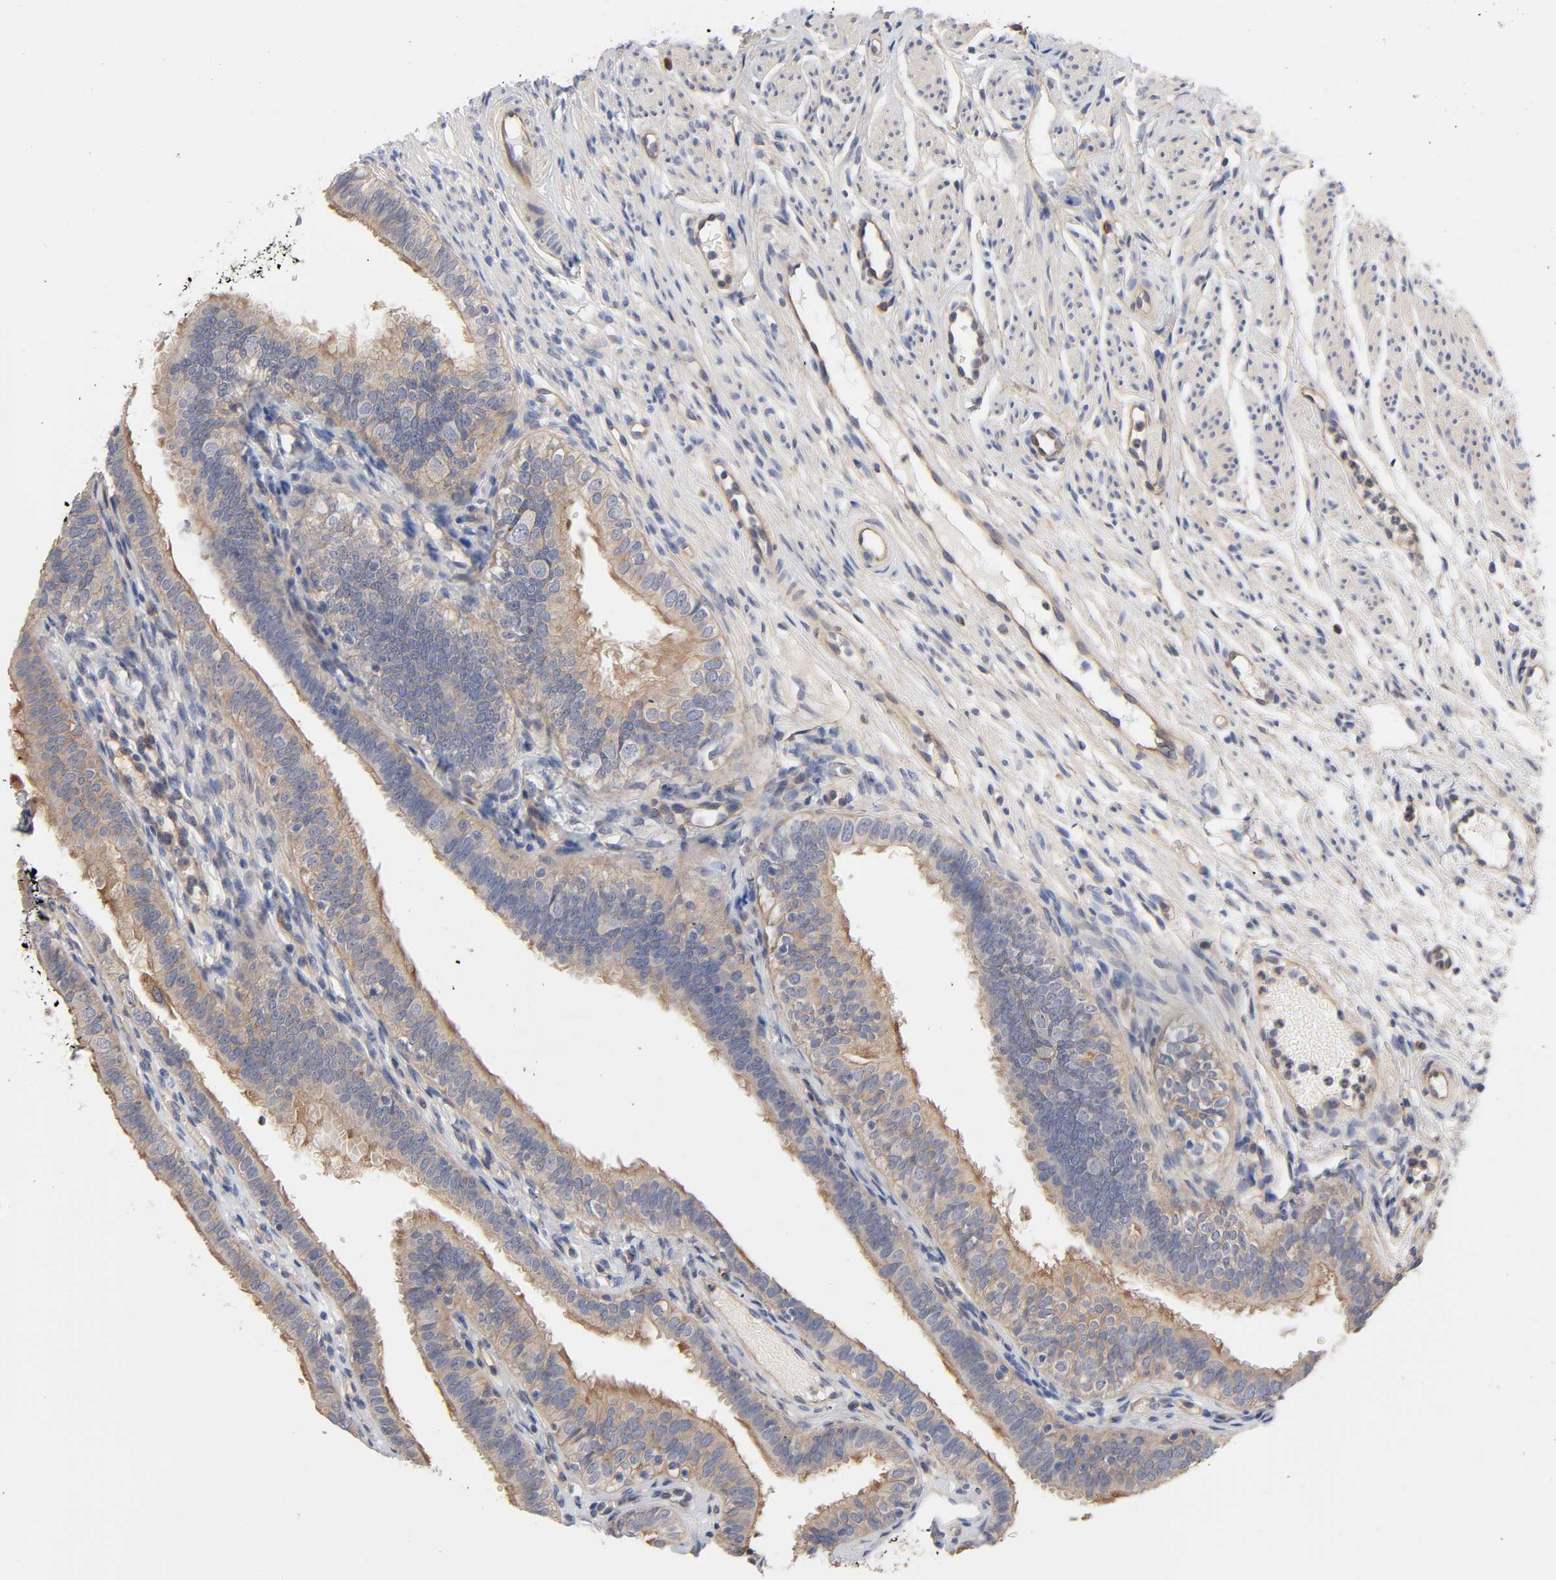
{"staining": {"intensity": "moderate", "quantity": ">75%", "location": "cytoplasmic/membranous"}, "tissue": "fallopian tube", "cell_type": "Glandular cells", "image_type": "normal", "snomed": [{"axis": "morphology", "description": "Normal tissue, NOS"}, {"axis": "morphology", "description": "Dermoid, NOS"}, {"axis": "topography", "description": "Fallopian tube"}], "caption": "Moderate cytoplasmic/membranous expression is seen in about >75% of glandular cells in normal fallopian tube. (DAB = brown stain, brightfield microscopy at high magnification).", "gene": "RAB13", "patient": {"sex": "female", "age": 33}}